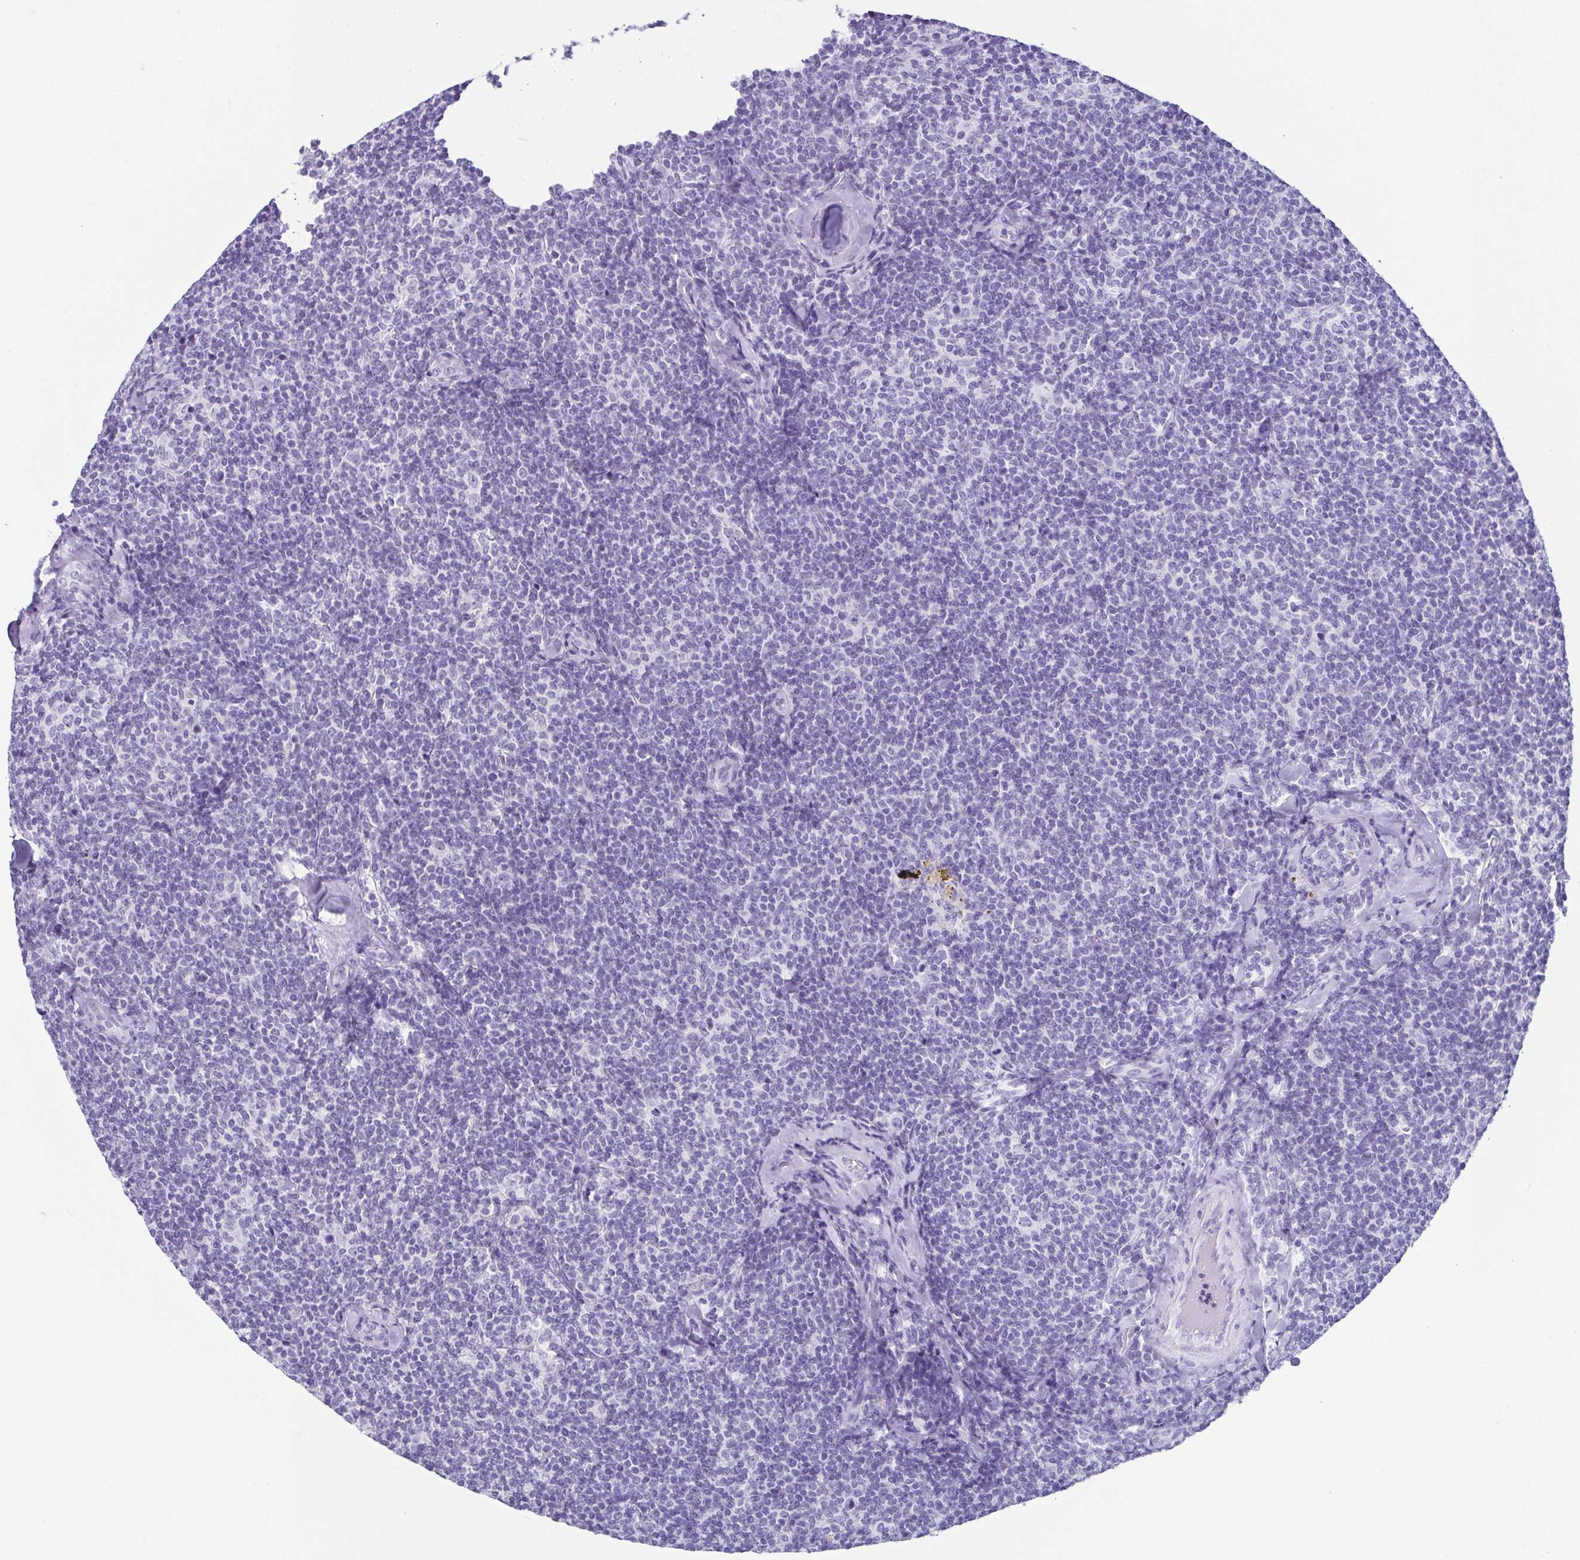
{"staining": {"intensity": "negative", "quantity": "none", "location": "none"}, "tissue": "lymphoma", "cell_type": "Tumor cells", "image_type": "cancer", "snomed": [{"axis": "morphology", "description": "Malignant lymphoma, non-Hodgkin's type, Low grade"}, {"axis": "topography", "description": "Lymph node"}], "caption": "Immunohistochemical staining of human low-grade malignant lymphoma, non-Hodgkin's type exhibits no significant staining in tumor cells. (Stains: DAB immunohistochemistry (IHC) with hematoxylin counter stain, Microscopy: brightfield microscopy at high magnification).", "gene": "ESX1", "patient": {"sex": "female", "age": 56}}